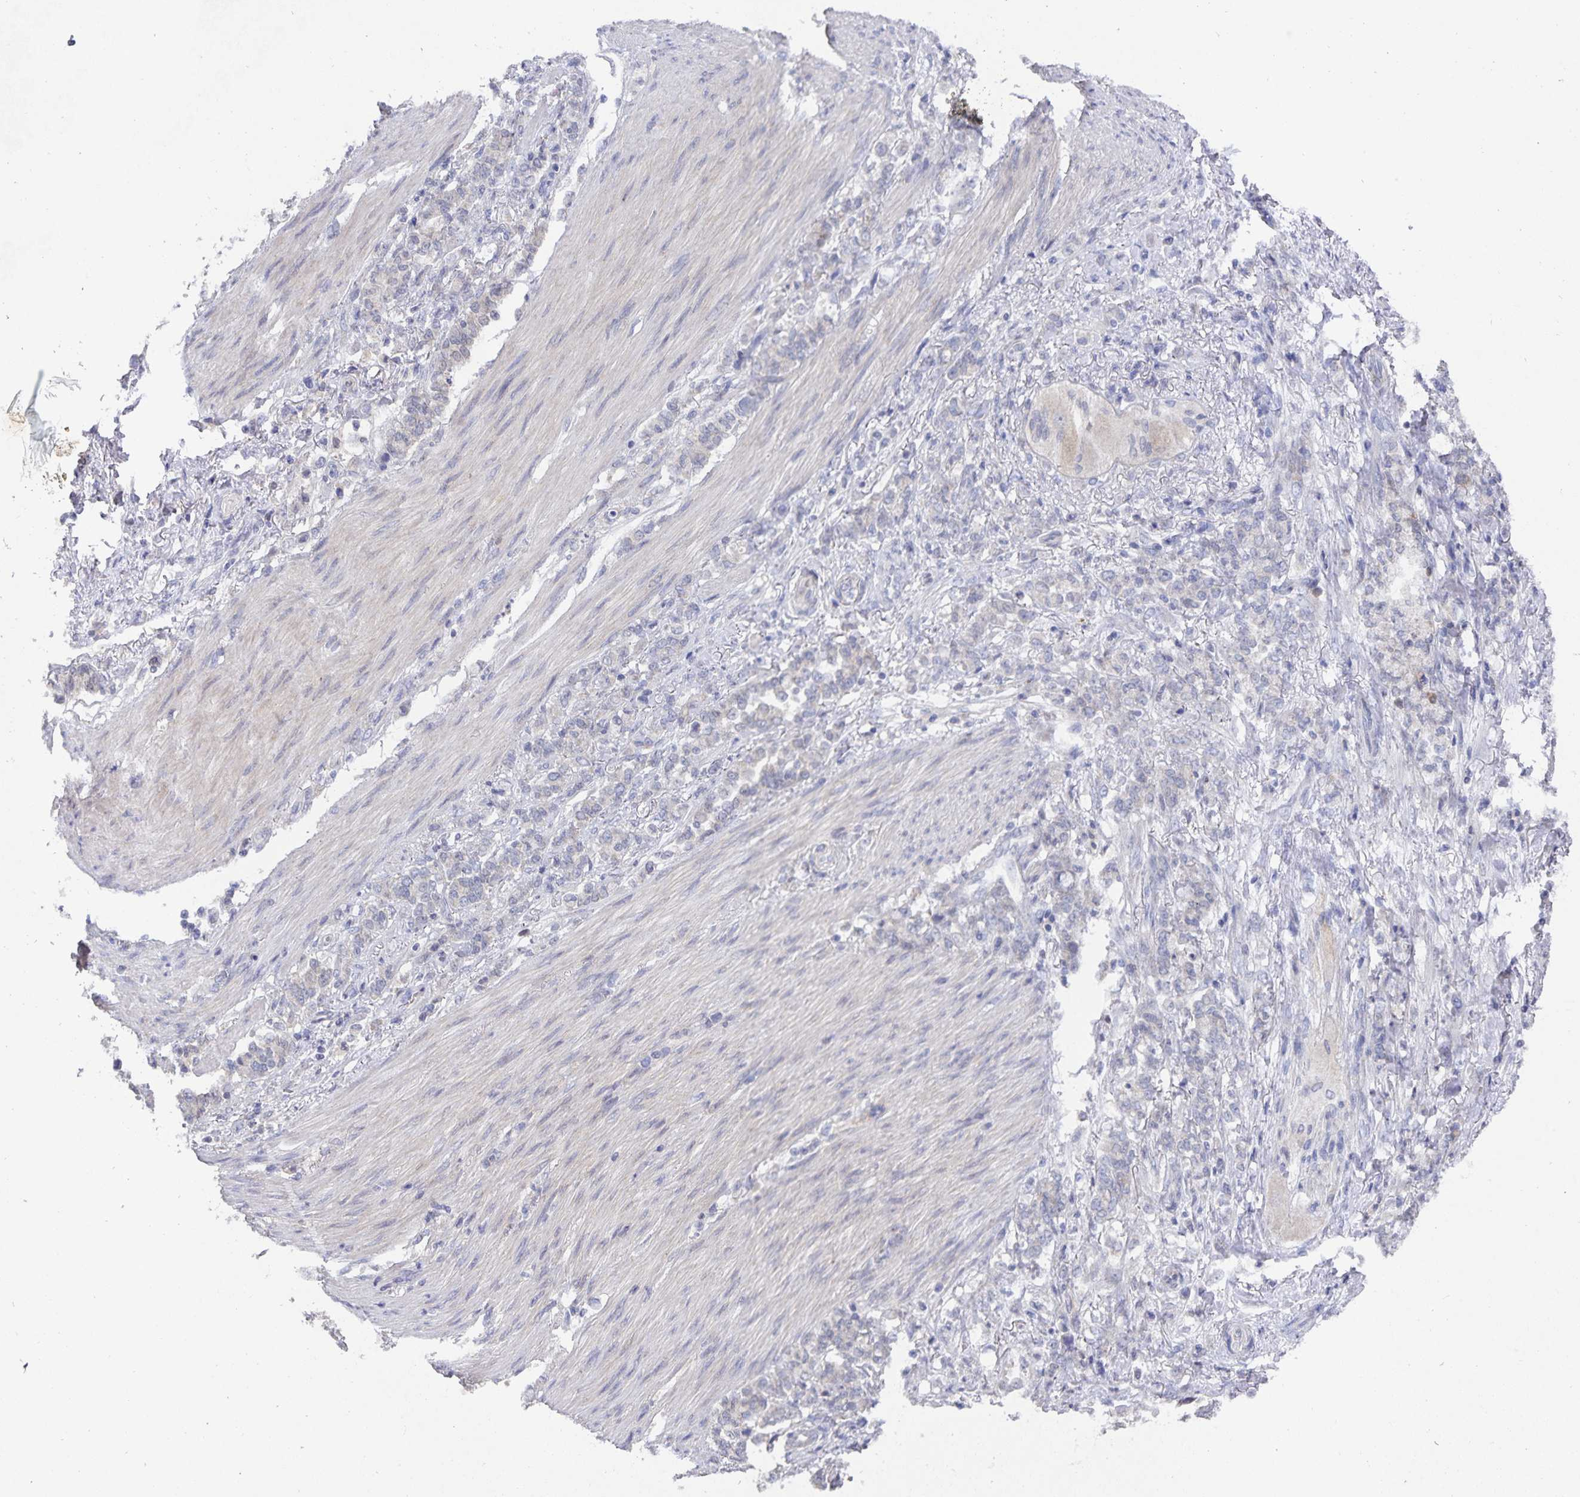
{"staining": {"intensity": "negative", "quantity": "none", "location": "none"}, "tissue": "stomach cancer", "cell_type": "Tumor cells", "image_type": "cancer", "snomed": [{"axis": "morphology", "description": "Adenocarcinoma, NOS"}, {"axis": "topography", "description": "Stomach"}], "caption": "High power microscopy photomicrograph of an immunohistochemistry (IHC) image of stomach cancer, revealing no significant expression in tumor cells.", "gene": "HEPN1", "patient": {"sex": "female", "age": 79}}